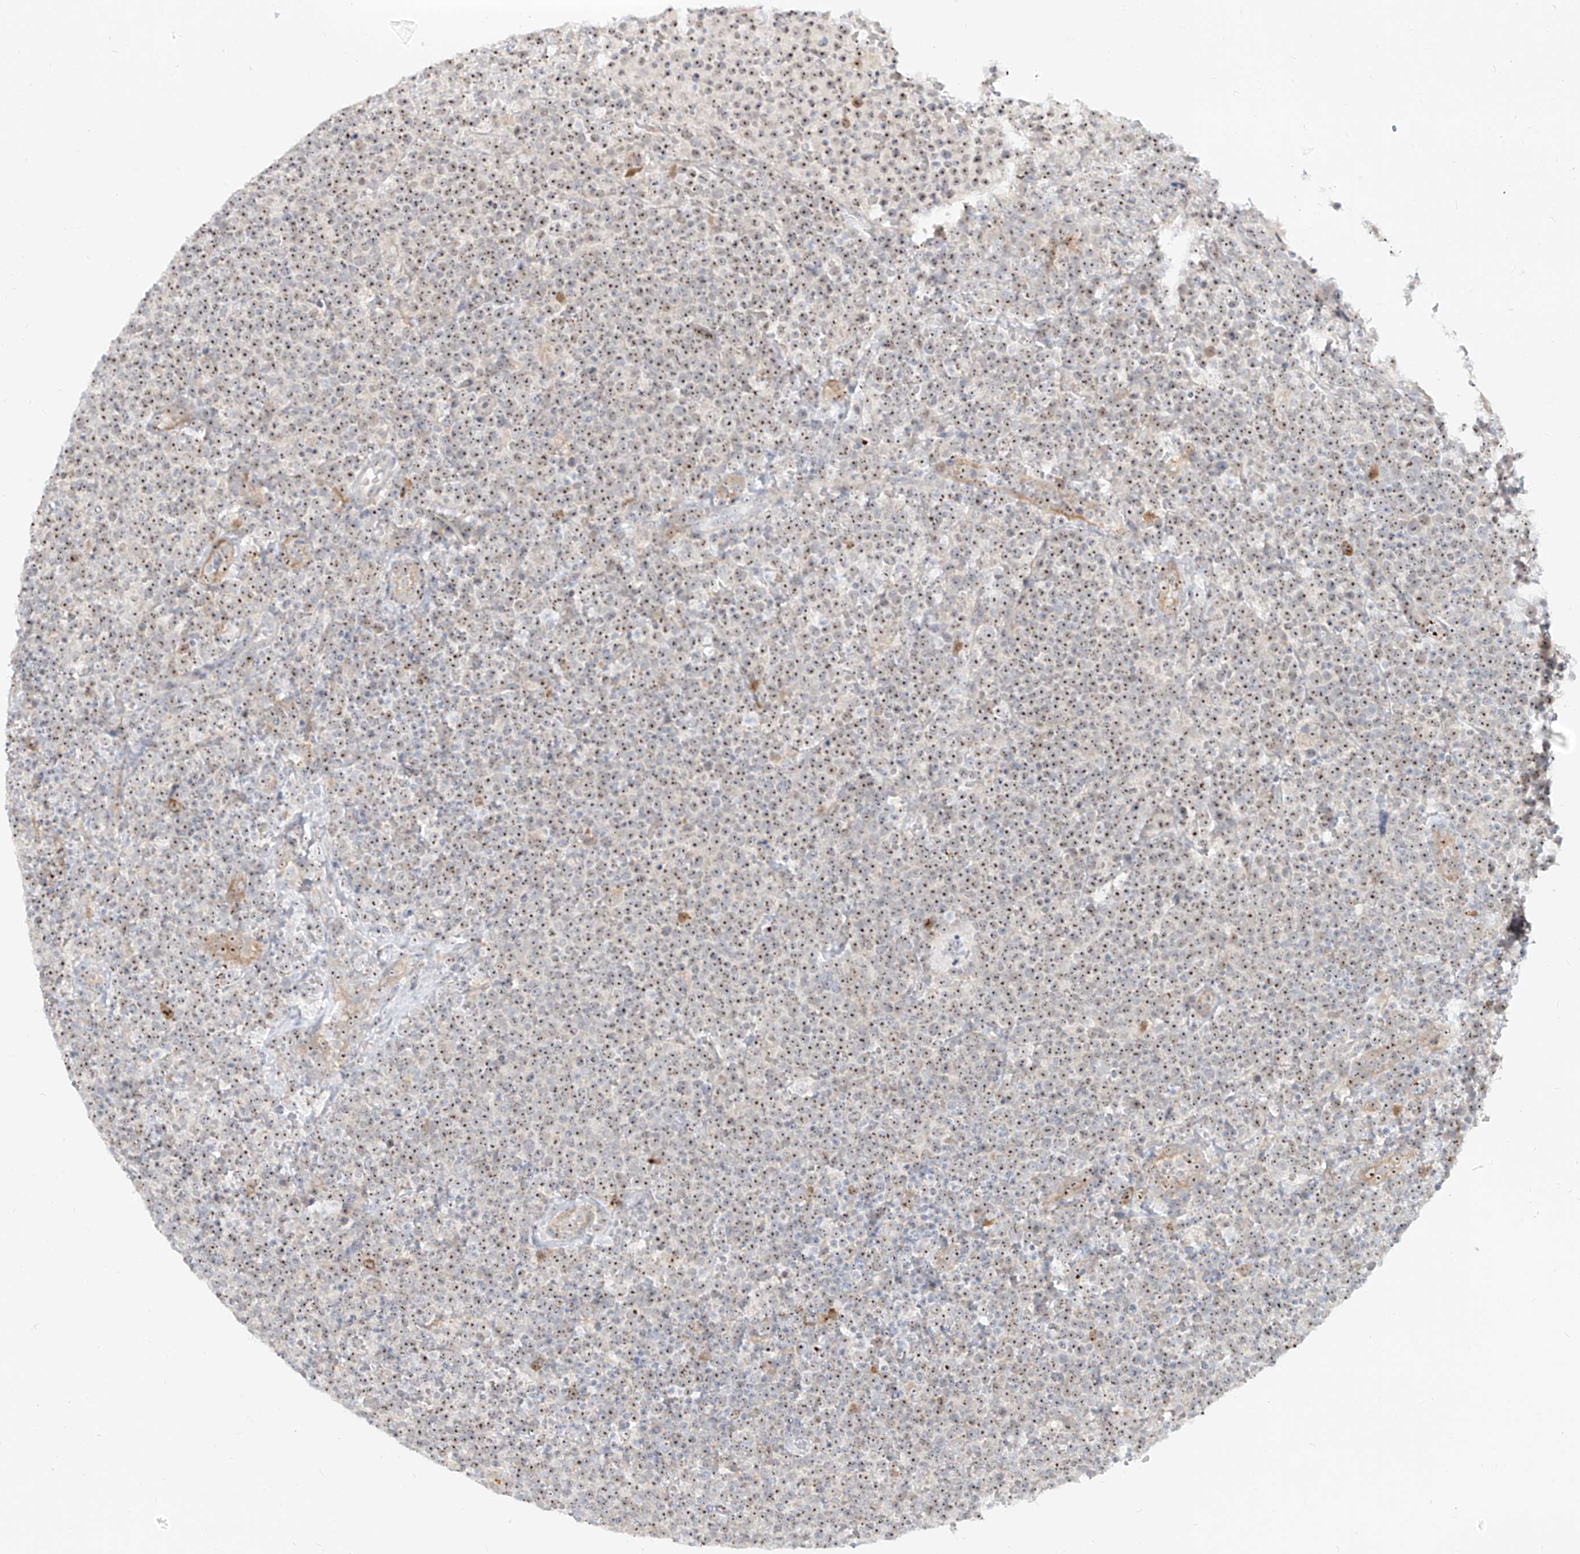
{"staining": {"intensity": "moderate", "quantity": ">75%", "location": "nuclear"}, "tissue": "lymphoma", "cell_type": "Tumor cells", "image_type": "cancer", "snomed": [{"axis": "morphology", "description": "Malignant lymphoma, non-Hodgkin's type, High grade"}, {"axis": "topography", "description": "Lymph node"}], "caption": "Immunohistochemical staining of human high-grade malignant lymphoma, non-Hodgkin's type displays medium levels of moderate nuclear expression in about >75% of tumor cells.", "gene": "BYSL", "patient": {"sex": "male", "age": 61}}